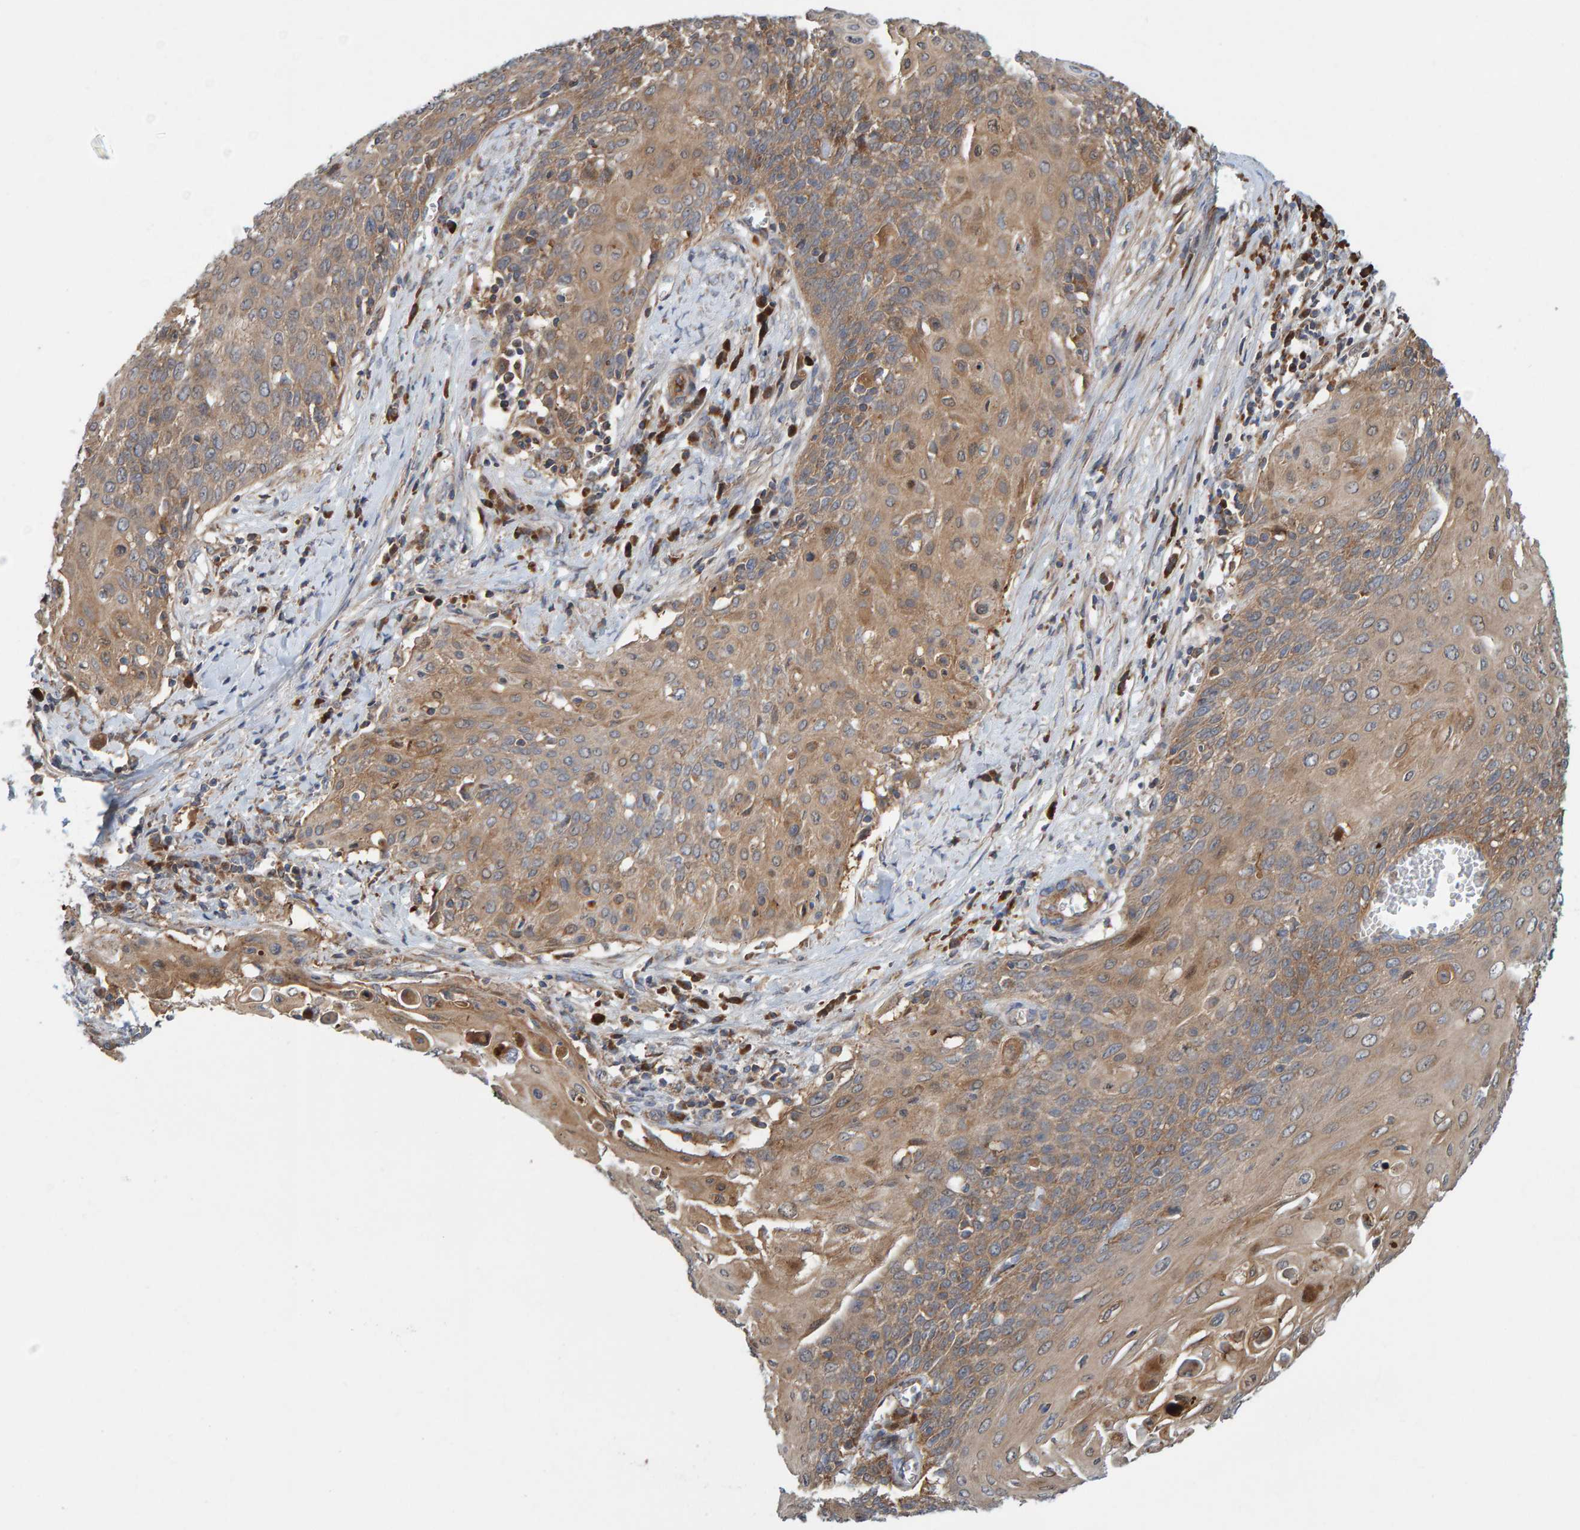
{"staining": {"intensity": "weak", "quantity": ">75%", "location": "cytoplasmic/membranous"}, "tissue": "cervical cancer", "cell_type": "Tumor cells", "image_type": "cancer", "snomed": [{"axis": "morphology", "description": "Squamous cell carcinoma, NOS"}, {"axis": "topography", "description": "Cervix"}], "caption": "Immunohistochemistry staining of squamous cell carcinoma (cervical), which exhibits low levels of weak cytoplasmic/membranous staining in about >75% of tumor cells indicating weak cytoplasmic/membranous protein staining. The staining was performed using DAB (brown) for protein detection and nuclei were counterstained in hematoxylin (blue).", "gene": "KIAA0753", "patient": {"sex": "female", "age": 39}}